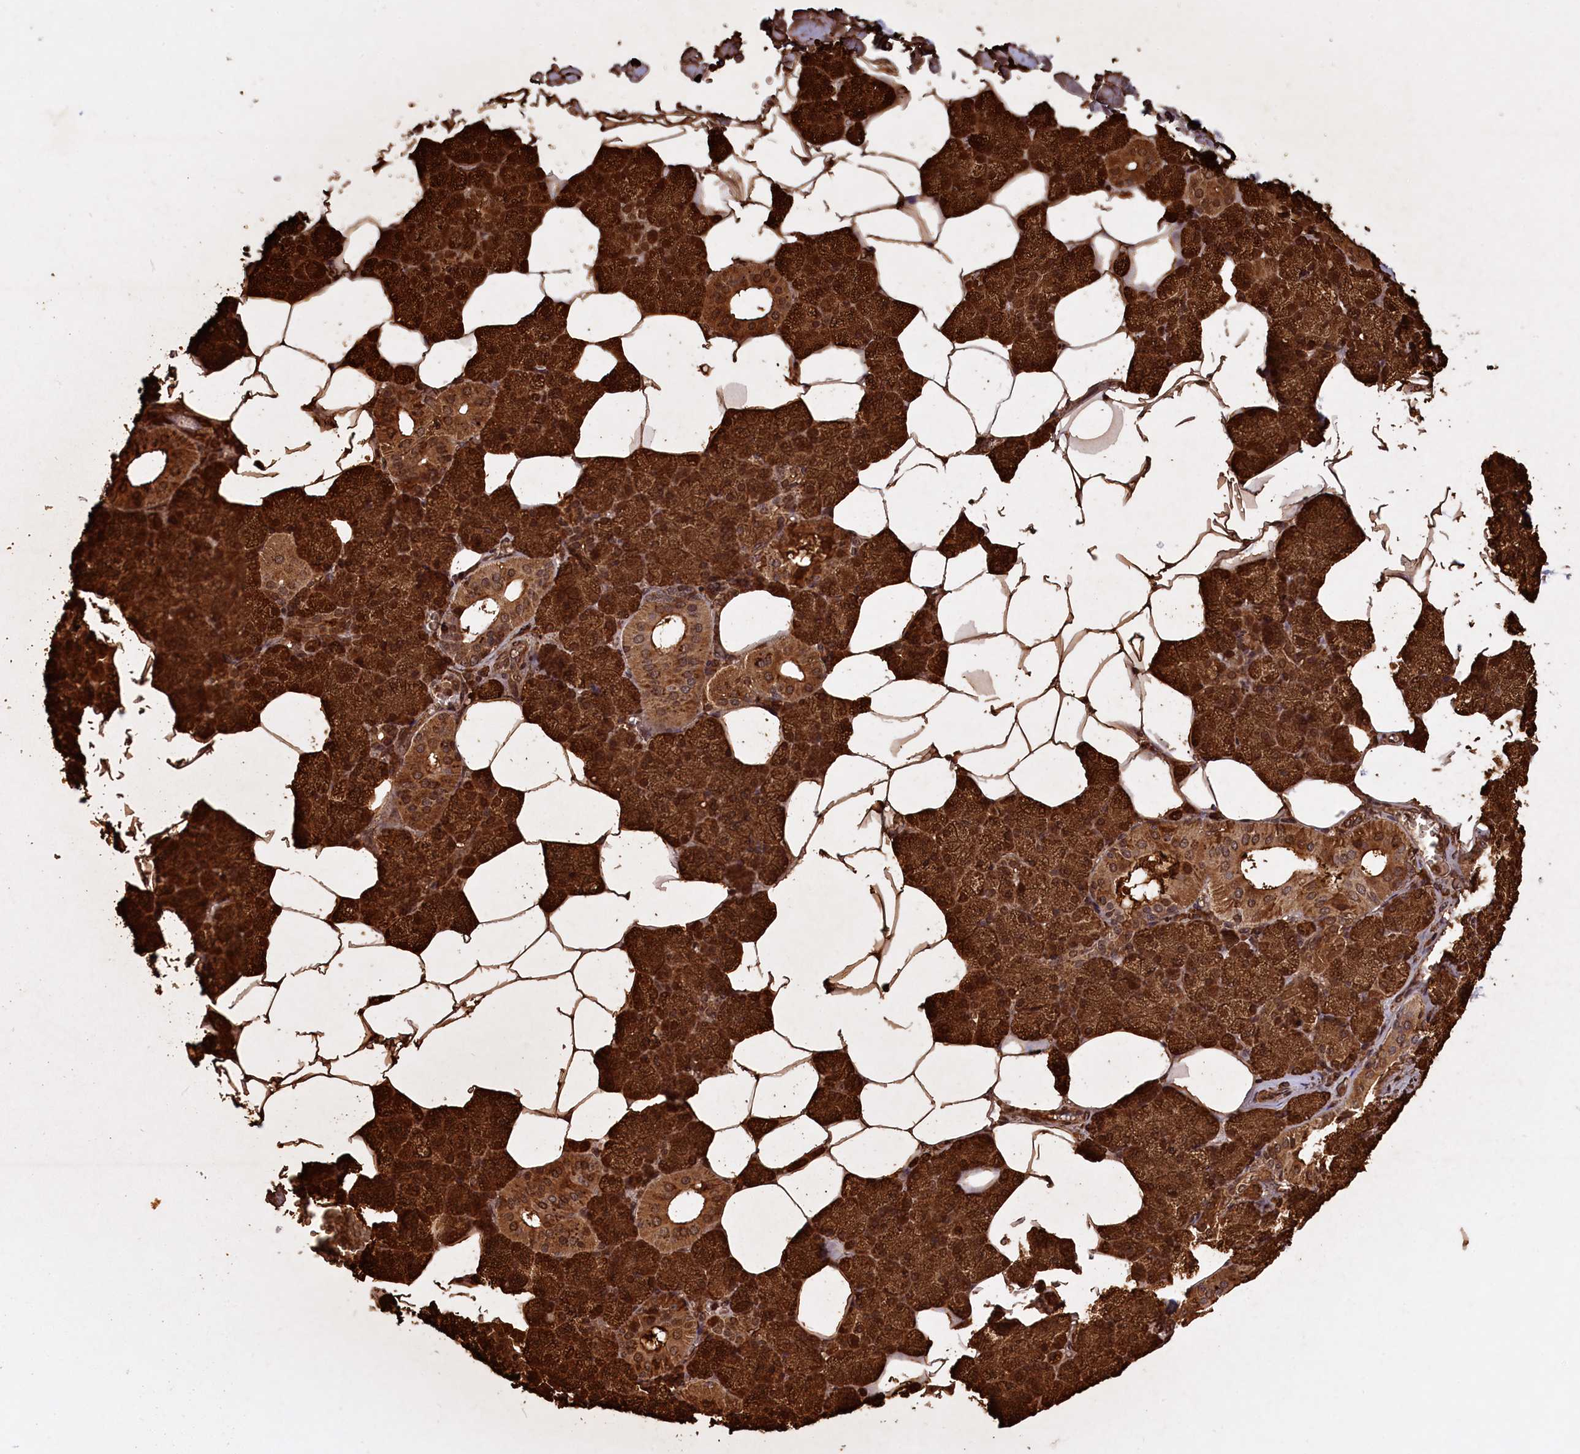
{"staining": {"intensity": "strong", "quantity": ">75%", "location": "cytoplasmic/membranous"}, "tissue": "salivary gland", "cell_type": "Glandular cells", "image_type": "normal", "snomed": [{"axis": "morphology", "description": "Normal tissue, NOS"}, {"axis": "topography", "description": "Salivary gland"}], "caption": "High-power microscopy captured an immunohistochemistry (IHC) histopathology image of benign salivary gland, revealing strong cytoplasmic/membranous staining in approximately >75% of glandular cells.", "gene": "DNAJB9", "patient": {"sex": "male", "age": 62}}